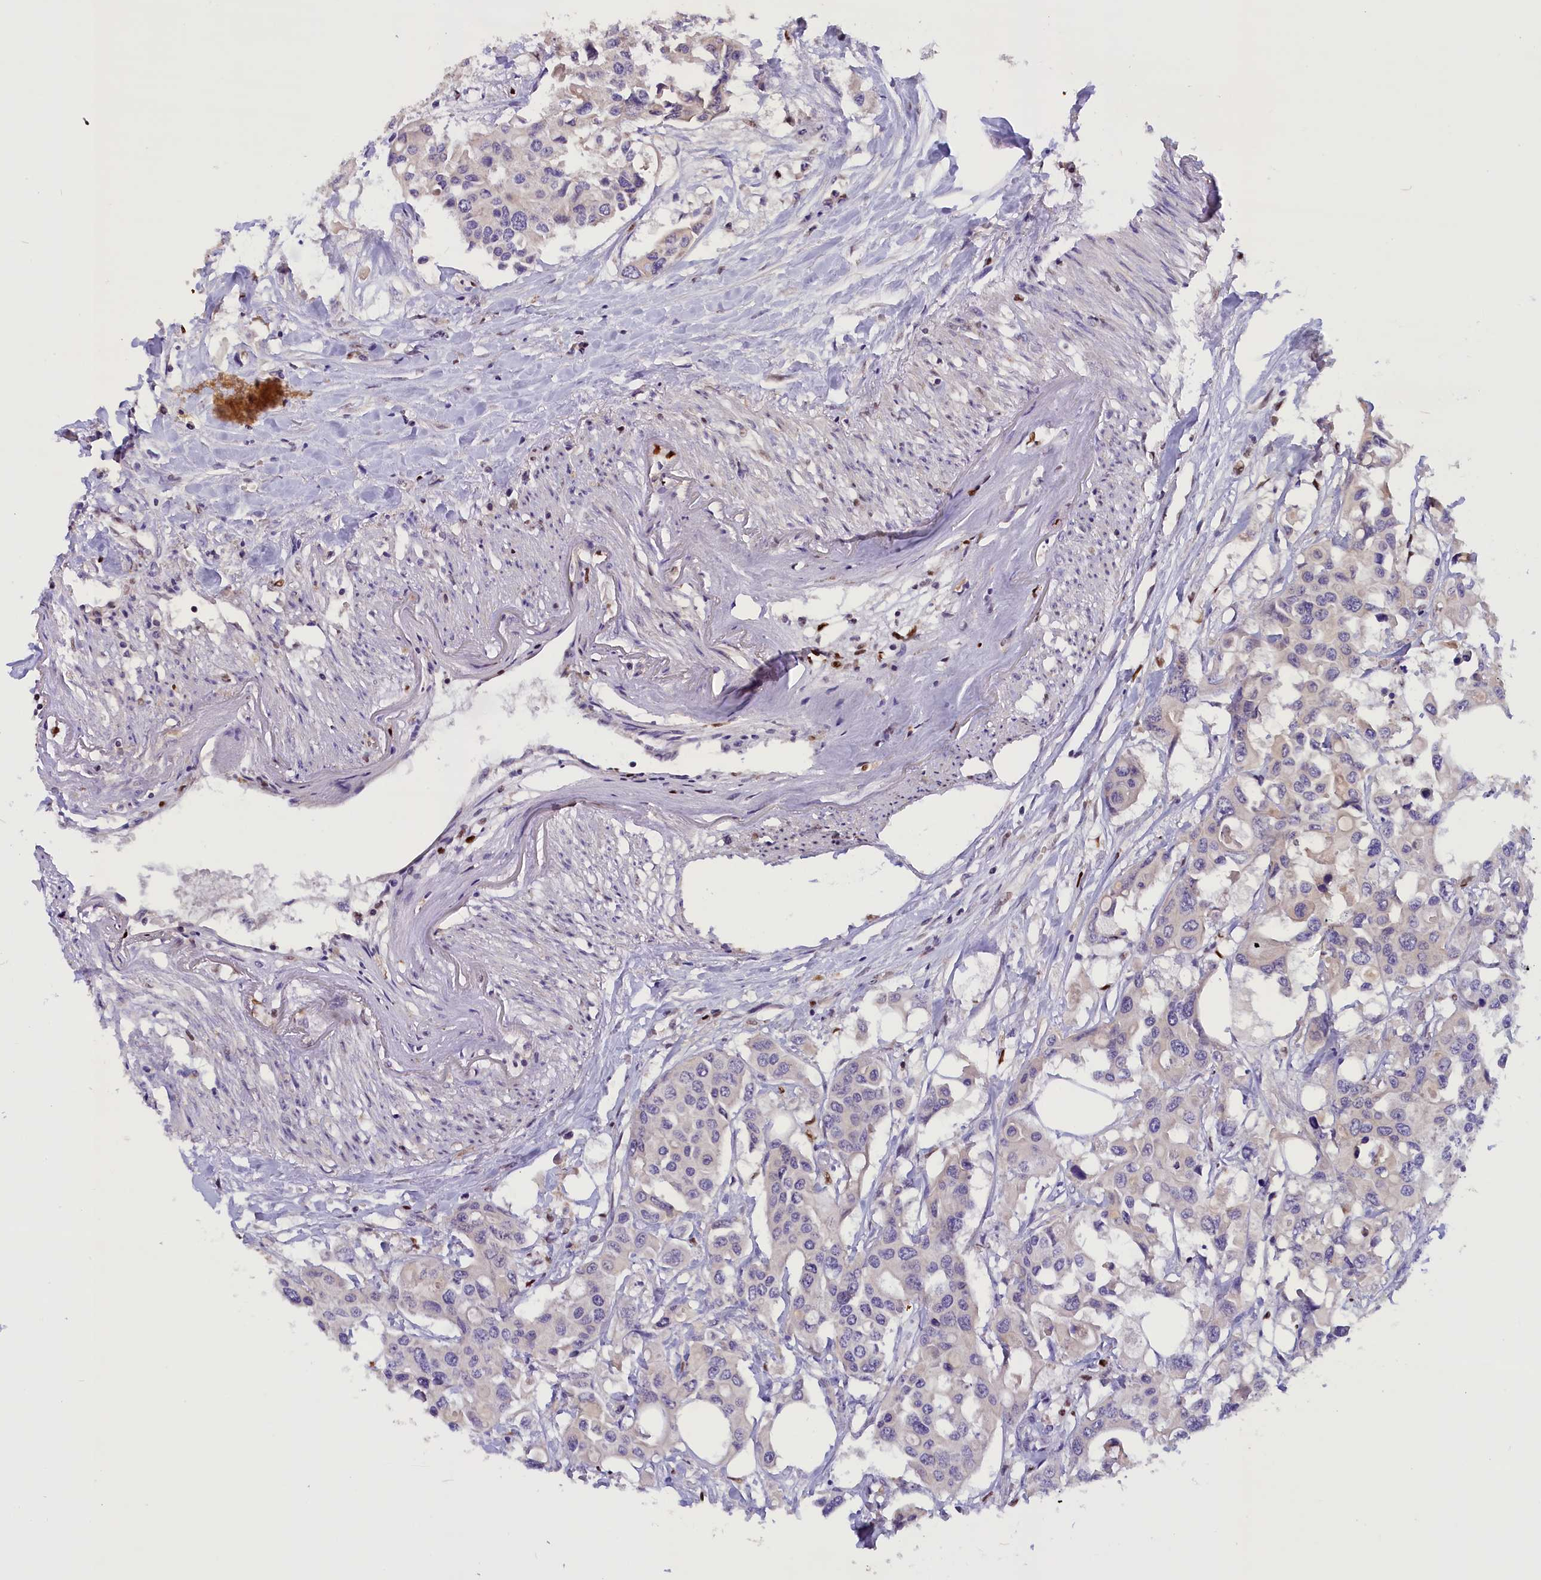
{"staining": {"intensity": "negative", "quantity": "none", "location": "none"}, "tissue": "colorectal cancer", "cell_type": "Tumor cells", "image_type": "cancer", "snomed": [{"axis": "morphology", "description": "Adenocarcinoma, NOS"}, {"axis": "topography", "description": "Colon"}], "caption": "Immunohistochemical staining of colorectal cancer exhibits no significant positivity in tumor cells. Nuclei are stained in blue.", "gene": "BTBD9", "patient": {"sex": "male", "age": 77}}